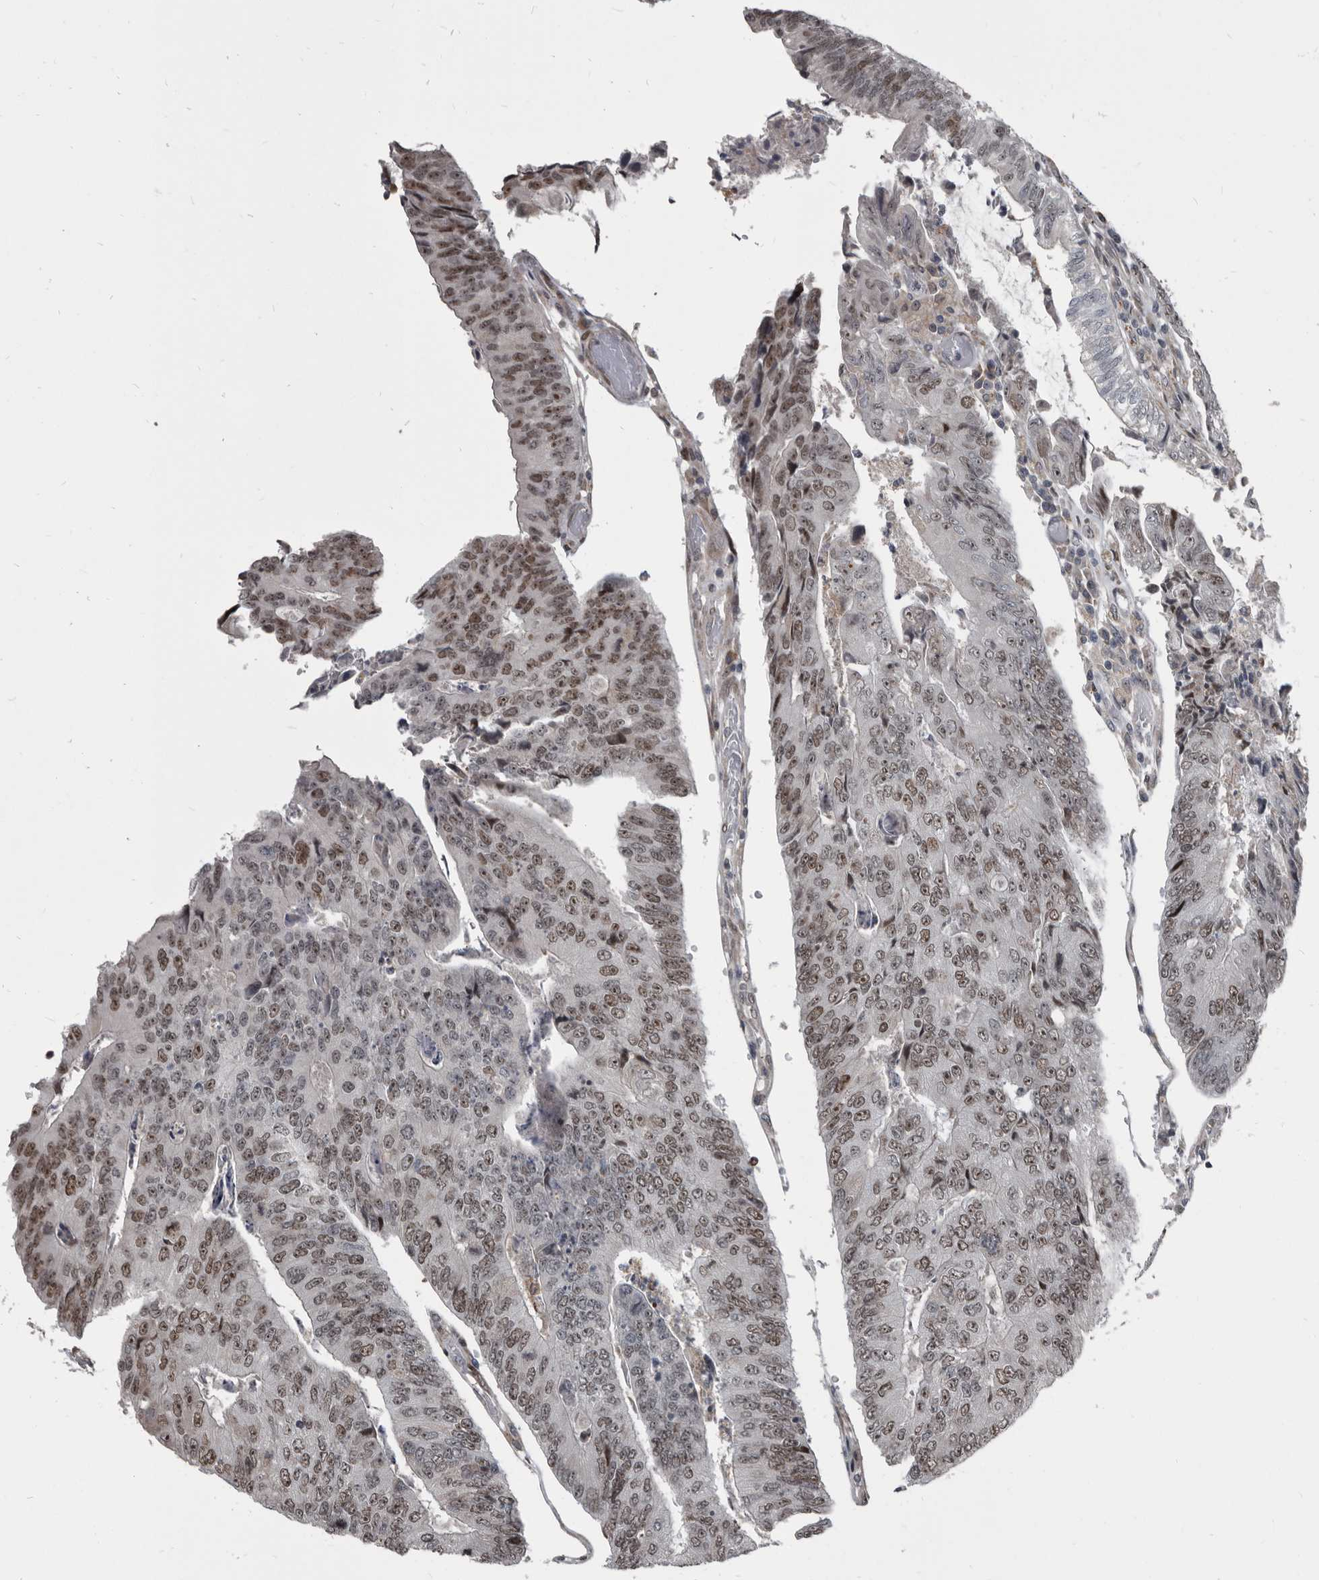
{"staining": {"intensity": "moderate", "quantity": ">75%", "location": "nuclear"}, "tissue": "colorectal cancer", "cell_type": "Tumor cells", "image_type": "cancer", "snomed": [{"axis": "morphology", "description": "Adenocarcinoma, NOS"}, {"axis": "topography", "description": "Colon"}], "caption": "Approximately >75% of tumor cells in colorectal adenocarcinoma reveal moderate nuclear protein expression as visualized by brown immunohistochemical staining.", "gene": "CHD1L", "patient": {"sex": "female", "age": 67}}